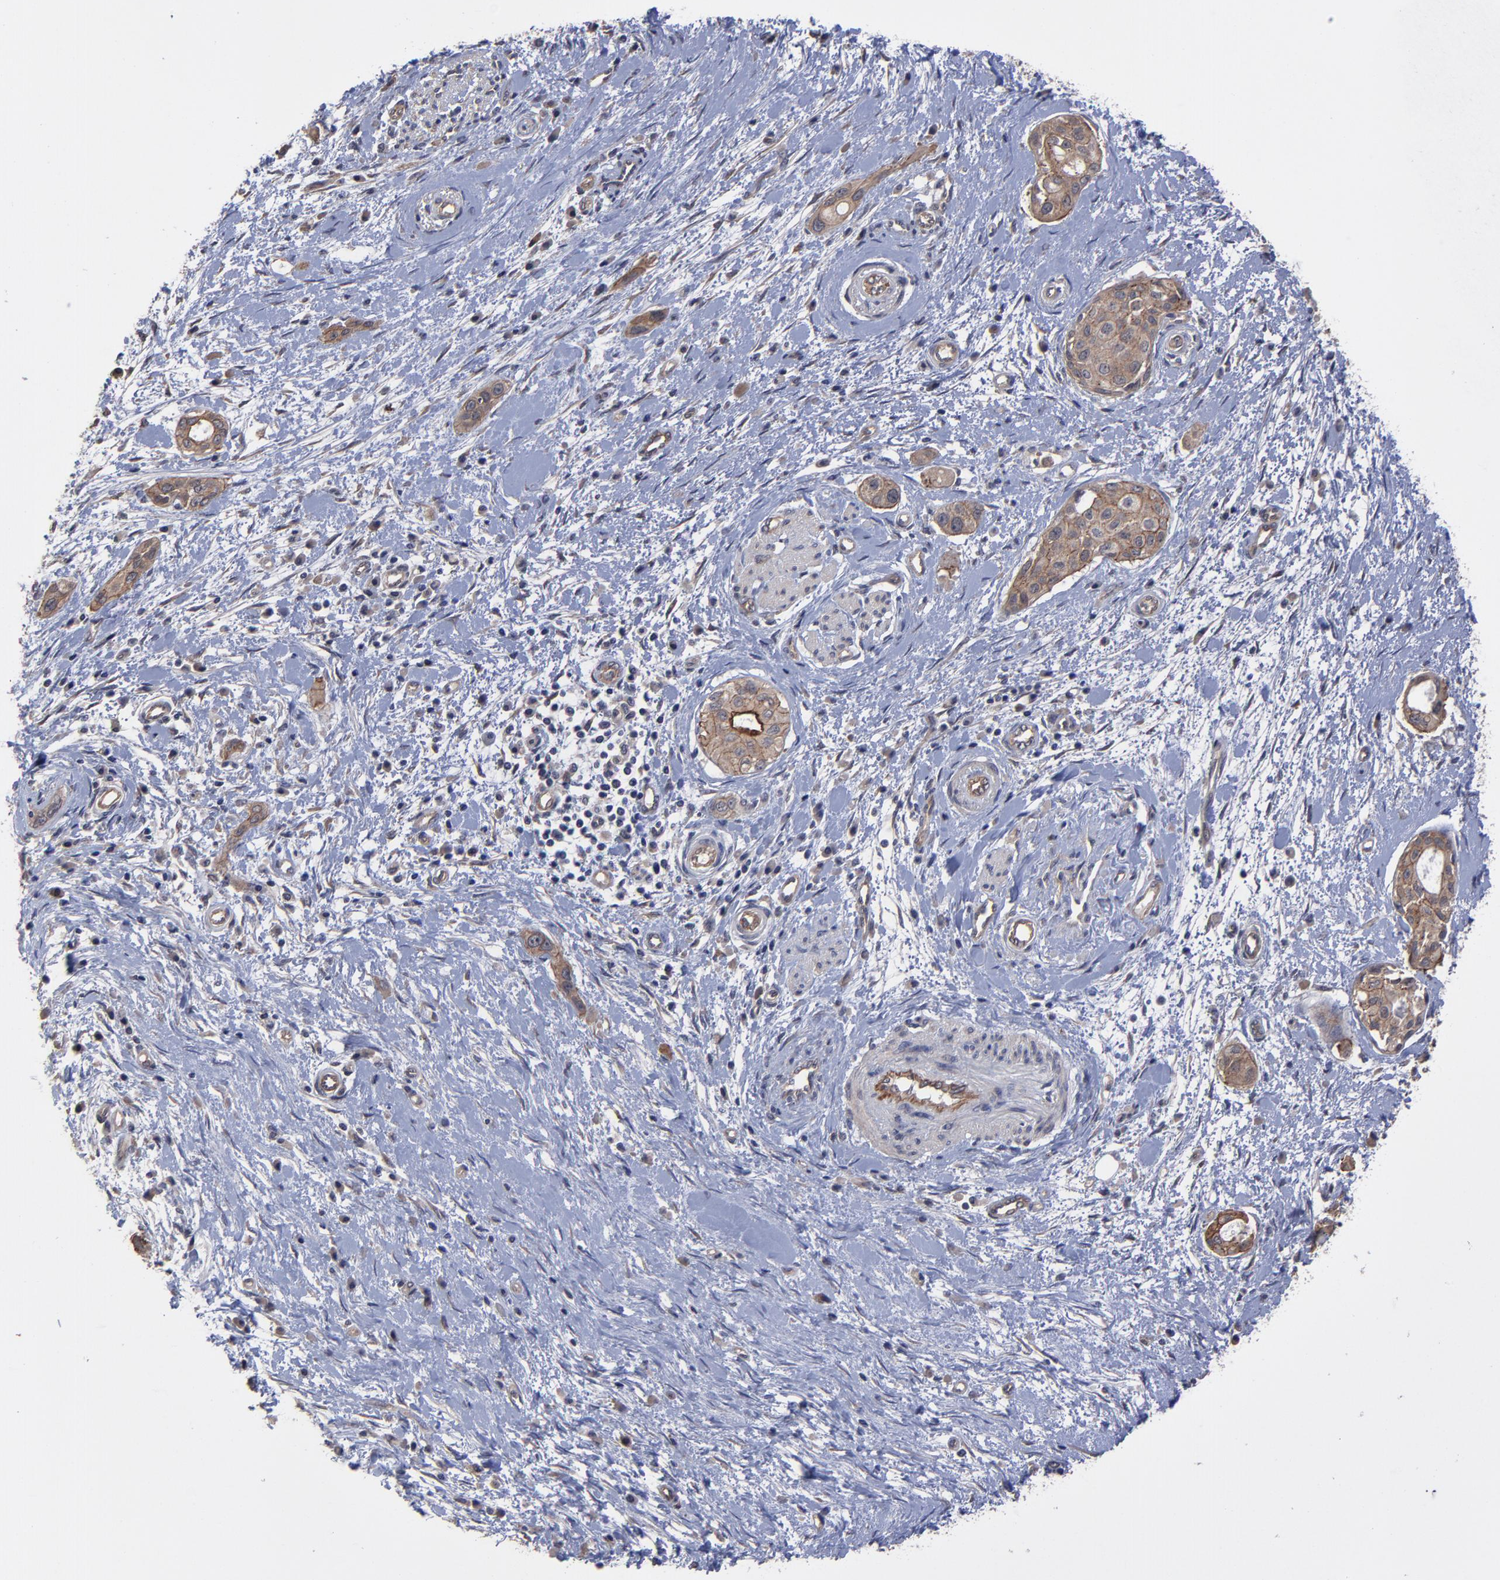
{"staining": {"intensity": "moderate", "quantity": ">75%", "location": "cytoplasmic/membranous"}, "tissue": "pancreatic cancer", "cell_type": "Tumor cells", "image_type": "cancer", "snomed": [{"axis": "morphology", "description": "Adenocarcinoma, NOS"}, {"axis": "topography", "description": "Pancreas"}], "caption": "The histopathology image shows immunohistochemical staining of adenocarcinoma (pancreatic). There is moderate cytoplasmic/membranous positivity is identified in about >75% of tumor cells.", "gene": "ZNF780B", "patient": {"sex": "female", "age": 60}}